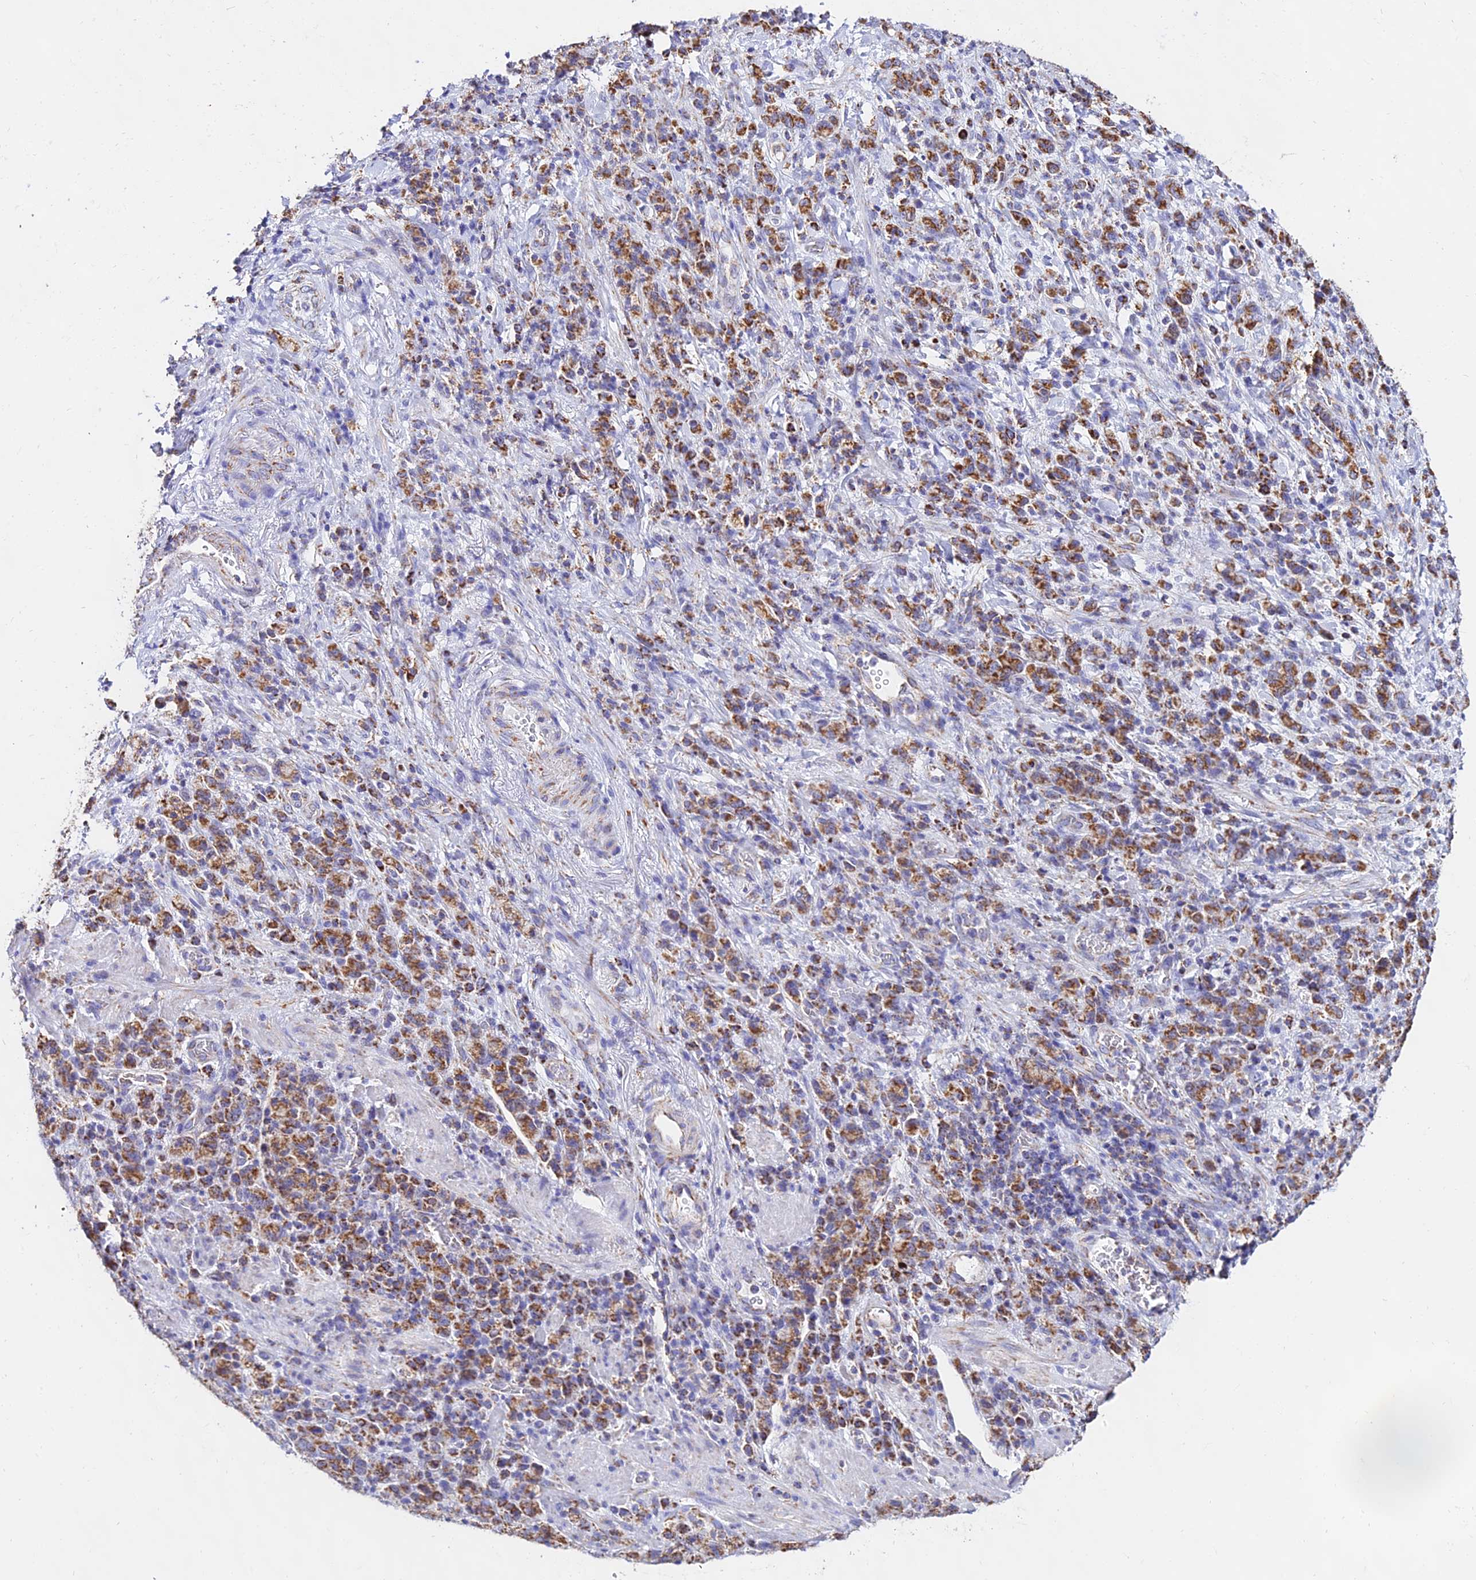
{"staining": {"intensity": "moderate", "quantity": ">75%", "location": "cytoplasmic/membranous"}, "tissue": "stomach cancer", "cell_type": "Tumor cells", "image_type": "cancer", "snomed": [{"axis": "morphology", "description": "Adenocarcinoma, NOS"}, {"axis": "topography", "description": "Stomach"}], "caption": "This is an image of immunohistochemistry staining of adenocarcinoma (stomach), which shows moderate staining in the cytoplasmic/membranous of tumor cells.", "gene": "ATP5PD", "patient": {"sex": "male", "age": 76}}